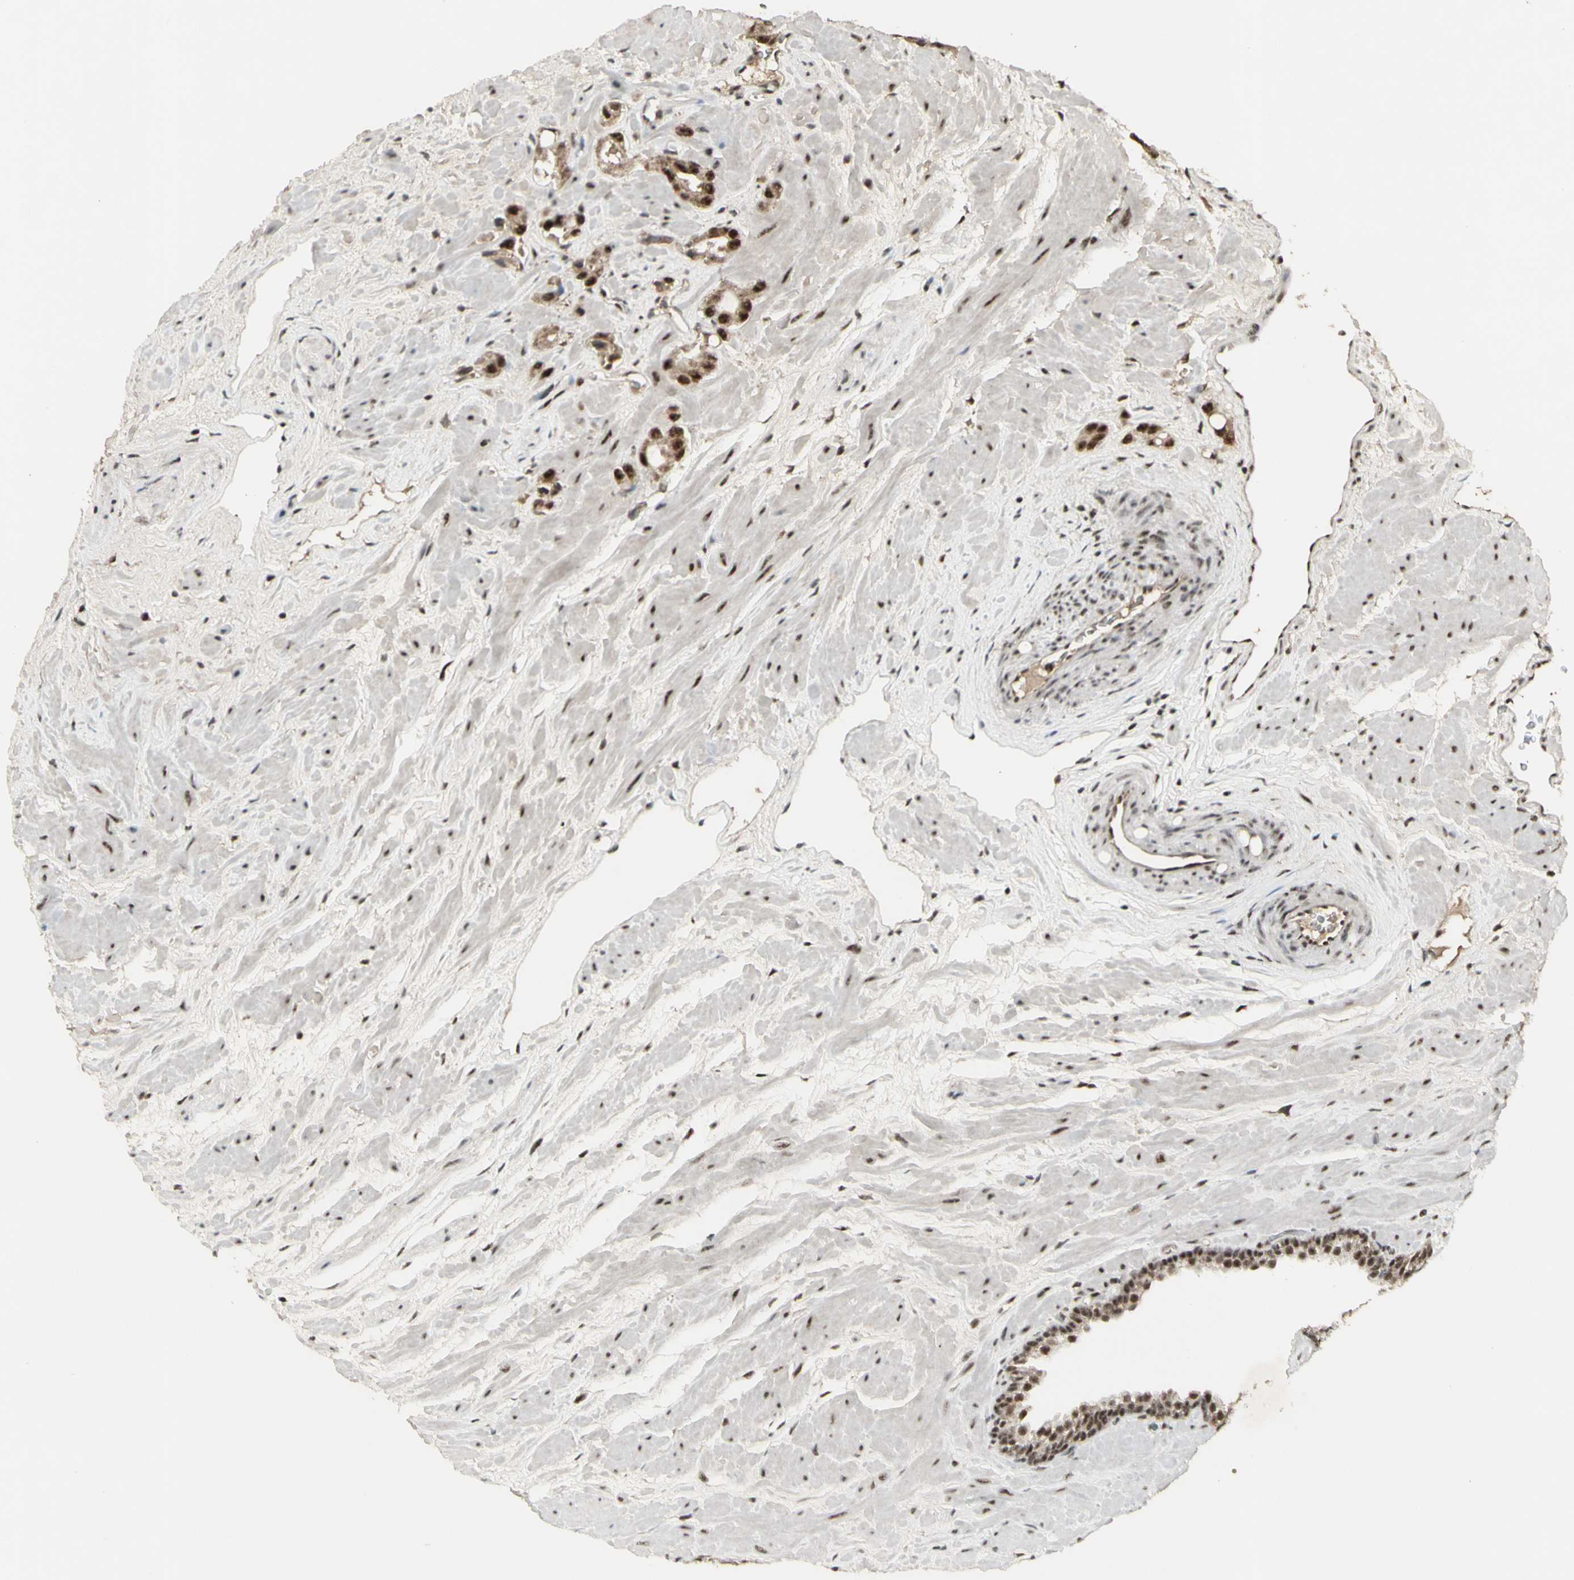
{"staining": {"intensity": "moderate", "quantity": ">75%", "location": "nuclear"}, "tissue": "prostate cancer", "cell_type": "Tumor cells", "image_type": "cancer", "snomed": [{"axis": "morphology", "description": "Adenocarcinoma, High grade"}, {"axis": "topography", "description": "Prostate"}], "caption": "Human prostate cancer (high-grade adenocarcinoma) stained for a protein (brown) displays moderate nuclear positive positivity in about >75% of tumor cells.", "gene": "CCNT1", "patient": {"sex": "male", "age": 64}}